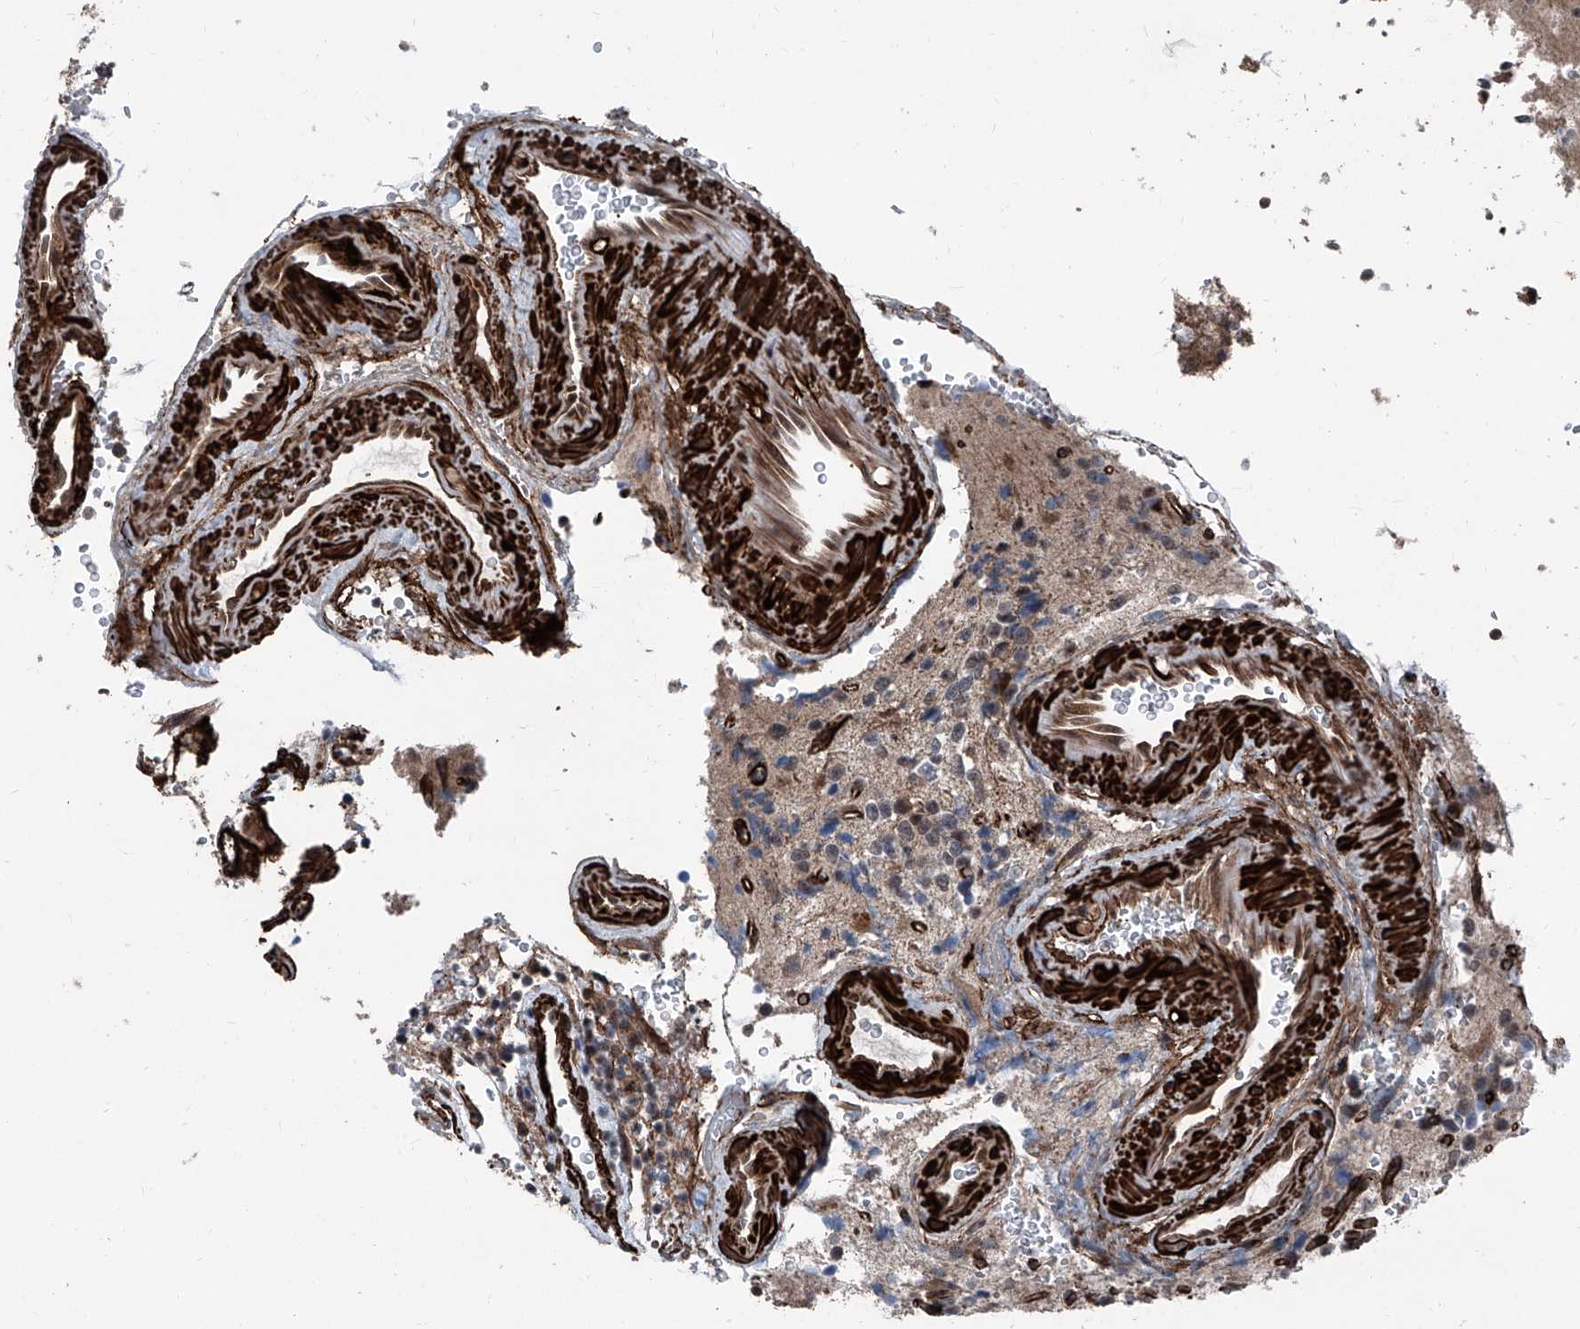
{"staining": {"intensity": "negative", "quantity": "none", "location": "none"}, "tissue": "glioma", "cell_type": "Tumor cells", "image_type": "cancer", "snomed": [{"axis": "morphology", "description": "Glioma, malignant, High grade"}, {"axis": "topography", "description": "Brain"}], "caption": "This is a micrograph of immunohistochemistry (IHC) staining of glioma, which shows no positivity in tumor cells.", "gene": "COA7", "patient": {"sex": "female", "age": 62}}